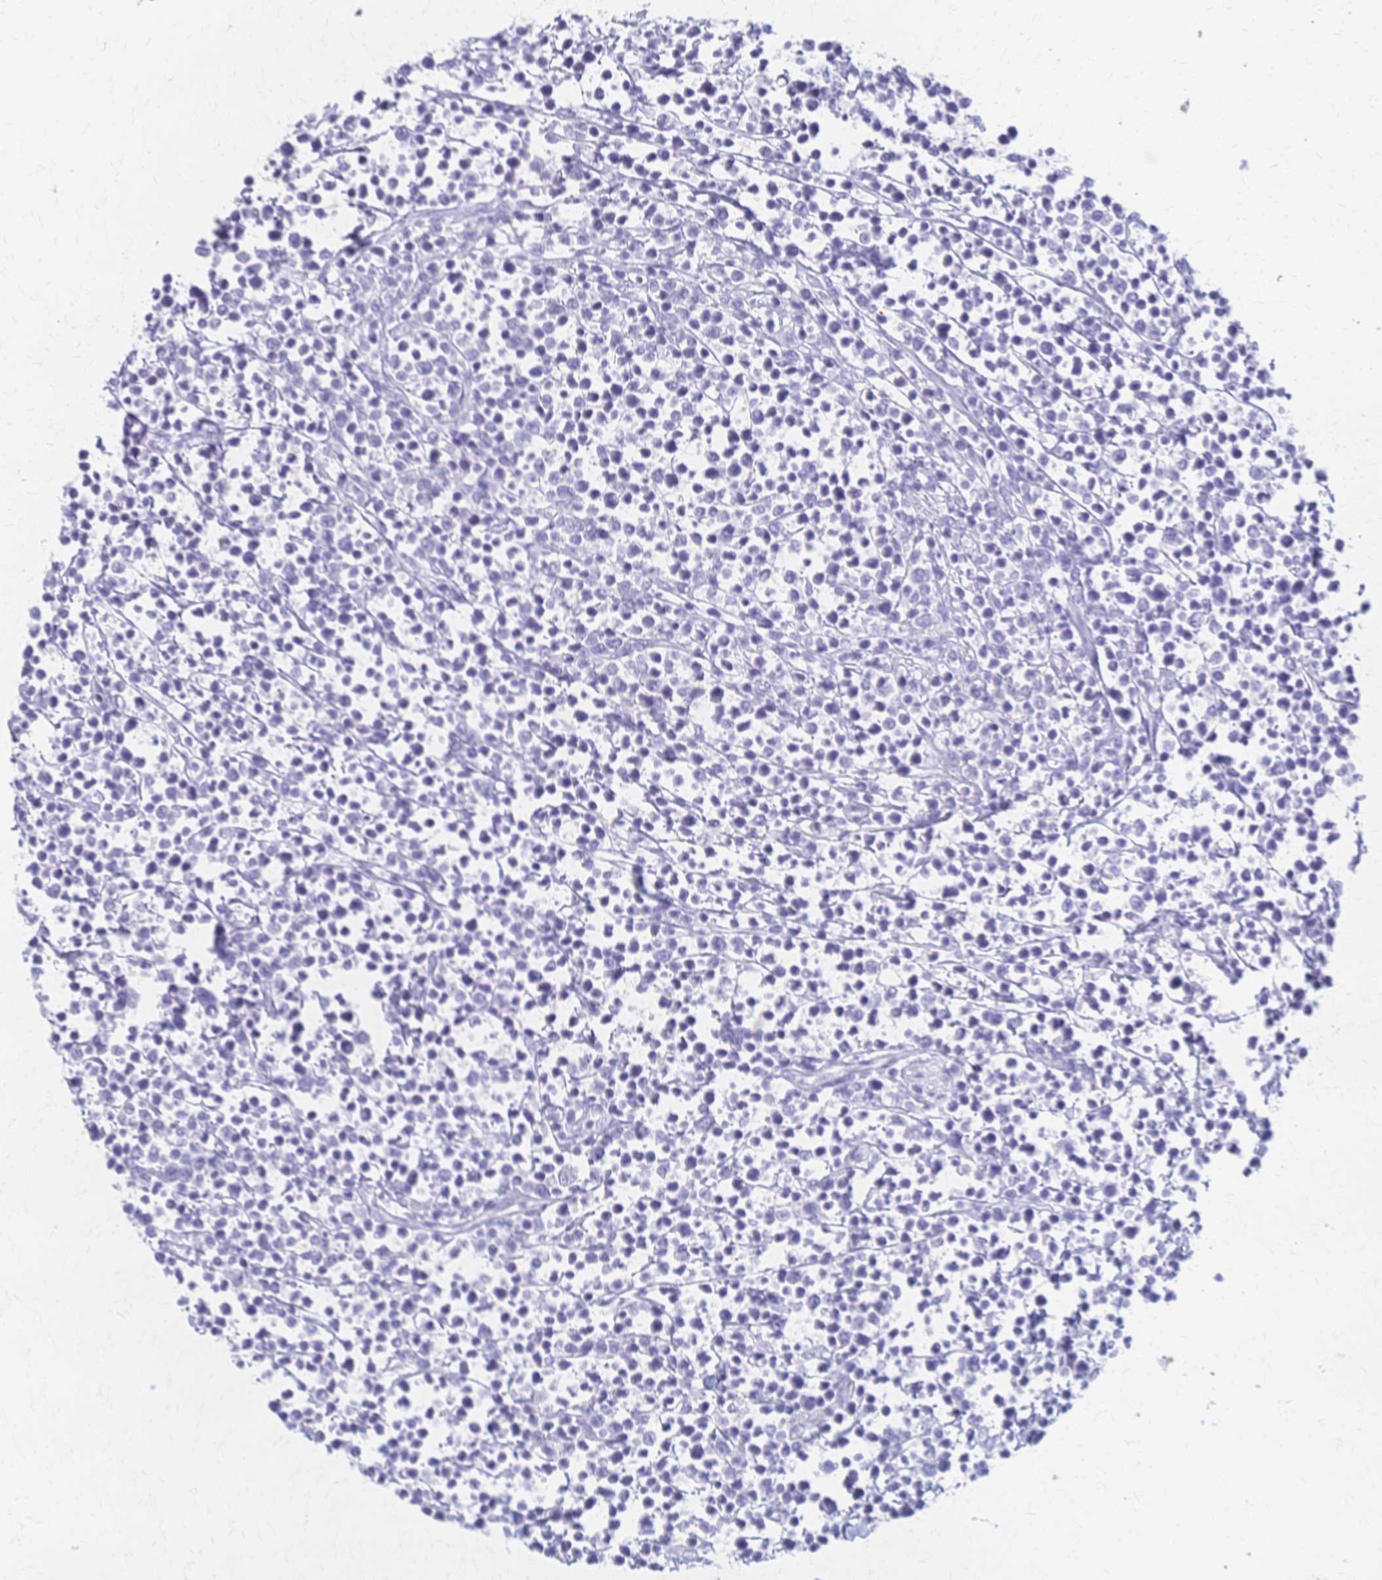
{"staining": {"intensity": "negative", "quantity": "none", "location": "none"}, "tissue": "lymphoma", "cell_type": "Tumor cells", "image_type": "cancer", "snomed": [{"axis": "morphology", "description": "Malignant lymphoma, non-Hodgkin's type, High grade"}, {"axis": "topography", "description": "Soft tissue"}], "caption": "Immunohistochemistry (IHC) photomicrograph of lymphoma stained for a protein (brown), which demonstrates no expression in tumor cells.", "gene": "CYB5A", "patient": {"sex": "female", "age": 56}}